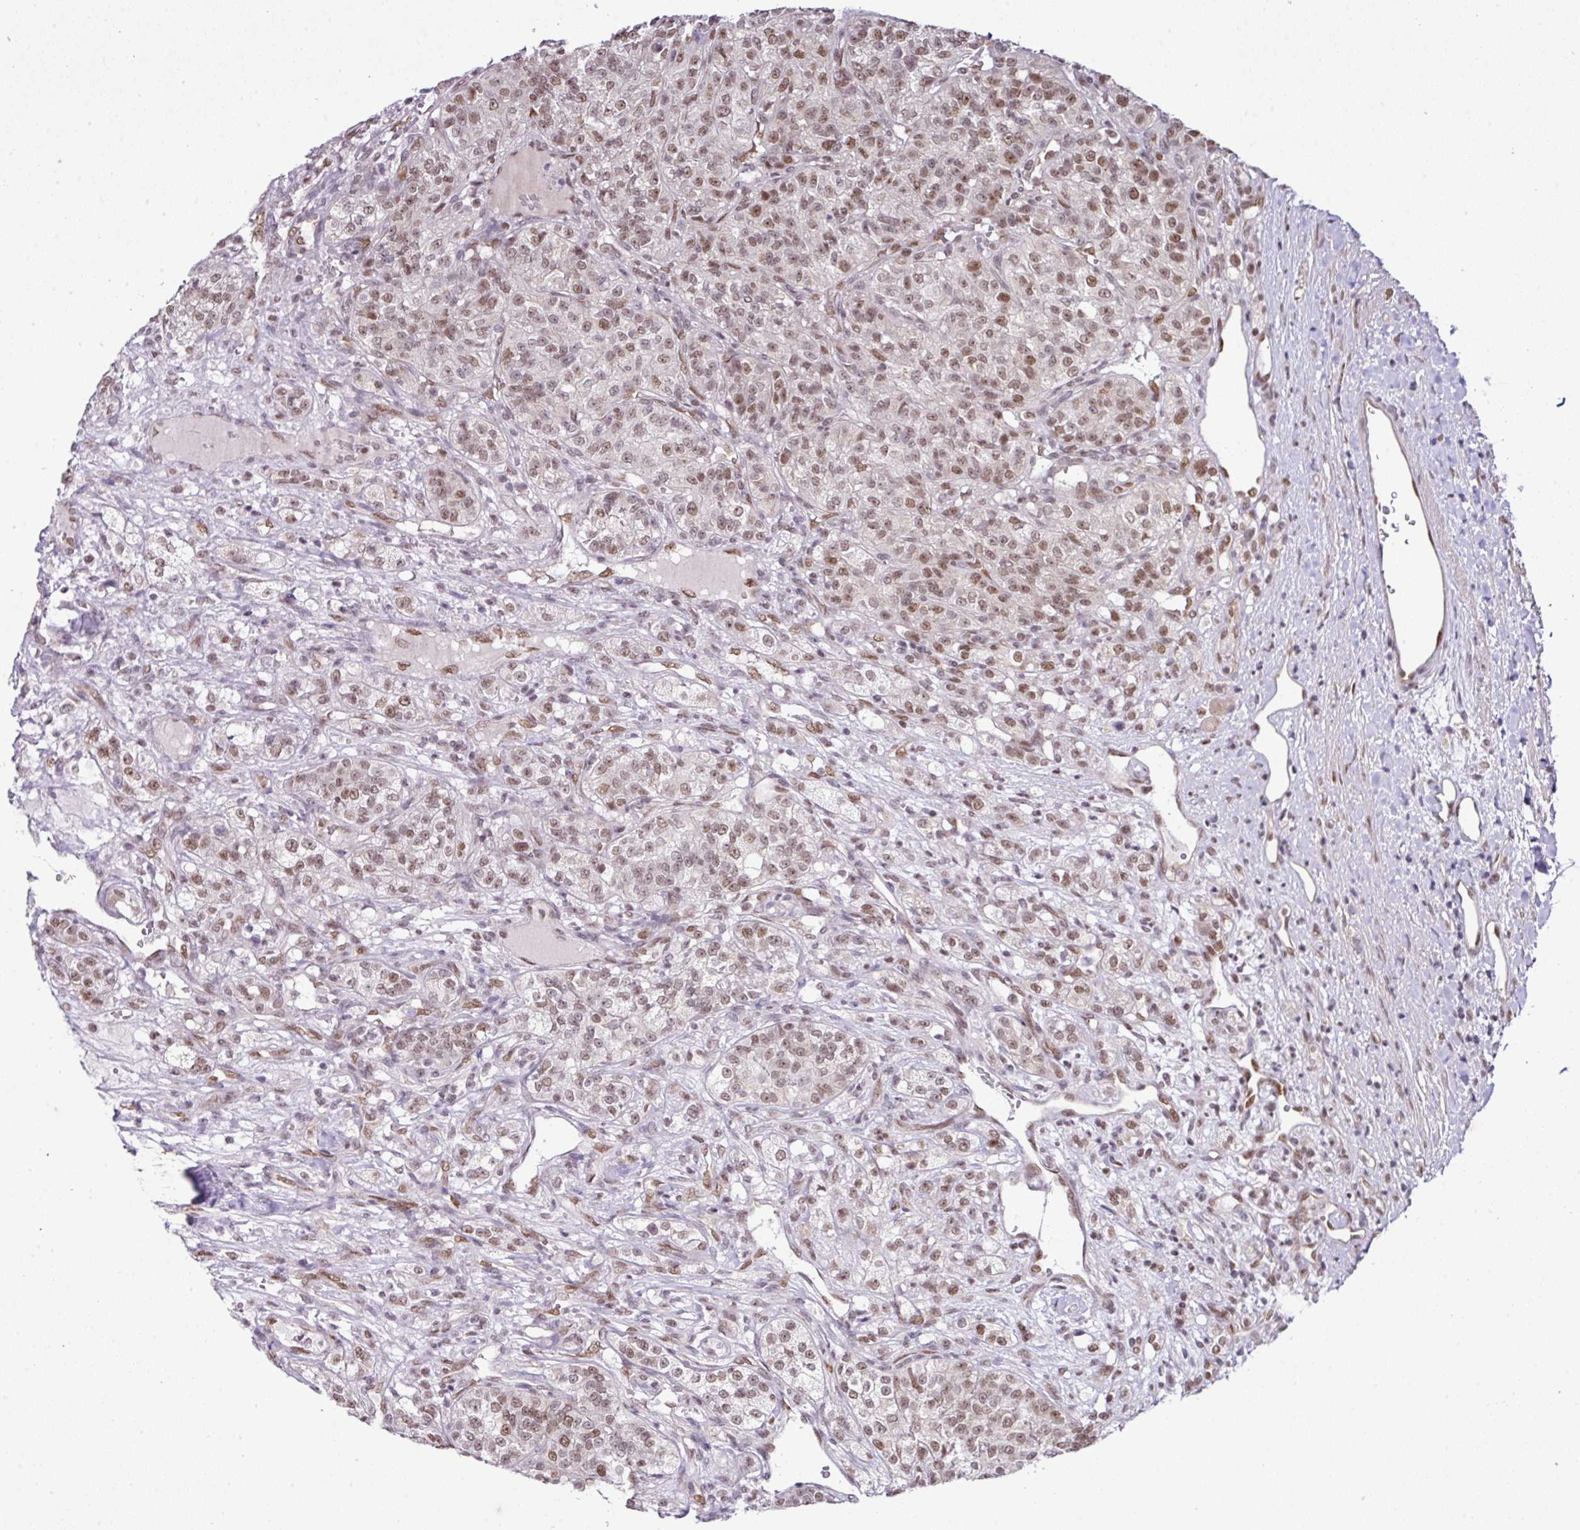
{"staining": {"intensity": "moderate", "quantity": ">75%", "location": "nuclear"}, "tissue": "renal cancer", "cell_type": "Tumor cells", "image_type": "cancer", "snomed": [{"axis": "morphology", "description": "Adenocarcinoma, NOS"}, {"axis": "topography", "description": "Kidney"}], "caption": "Tumor cells demonstrate medium levels of moderate nuclear positivity in about >75% of cells in renal cancer (adenocarcinoma). Nuclei are stained in blue.", "gene": "PGAP4", "patient": {"sex": "female", "age": 63}}